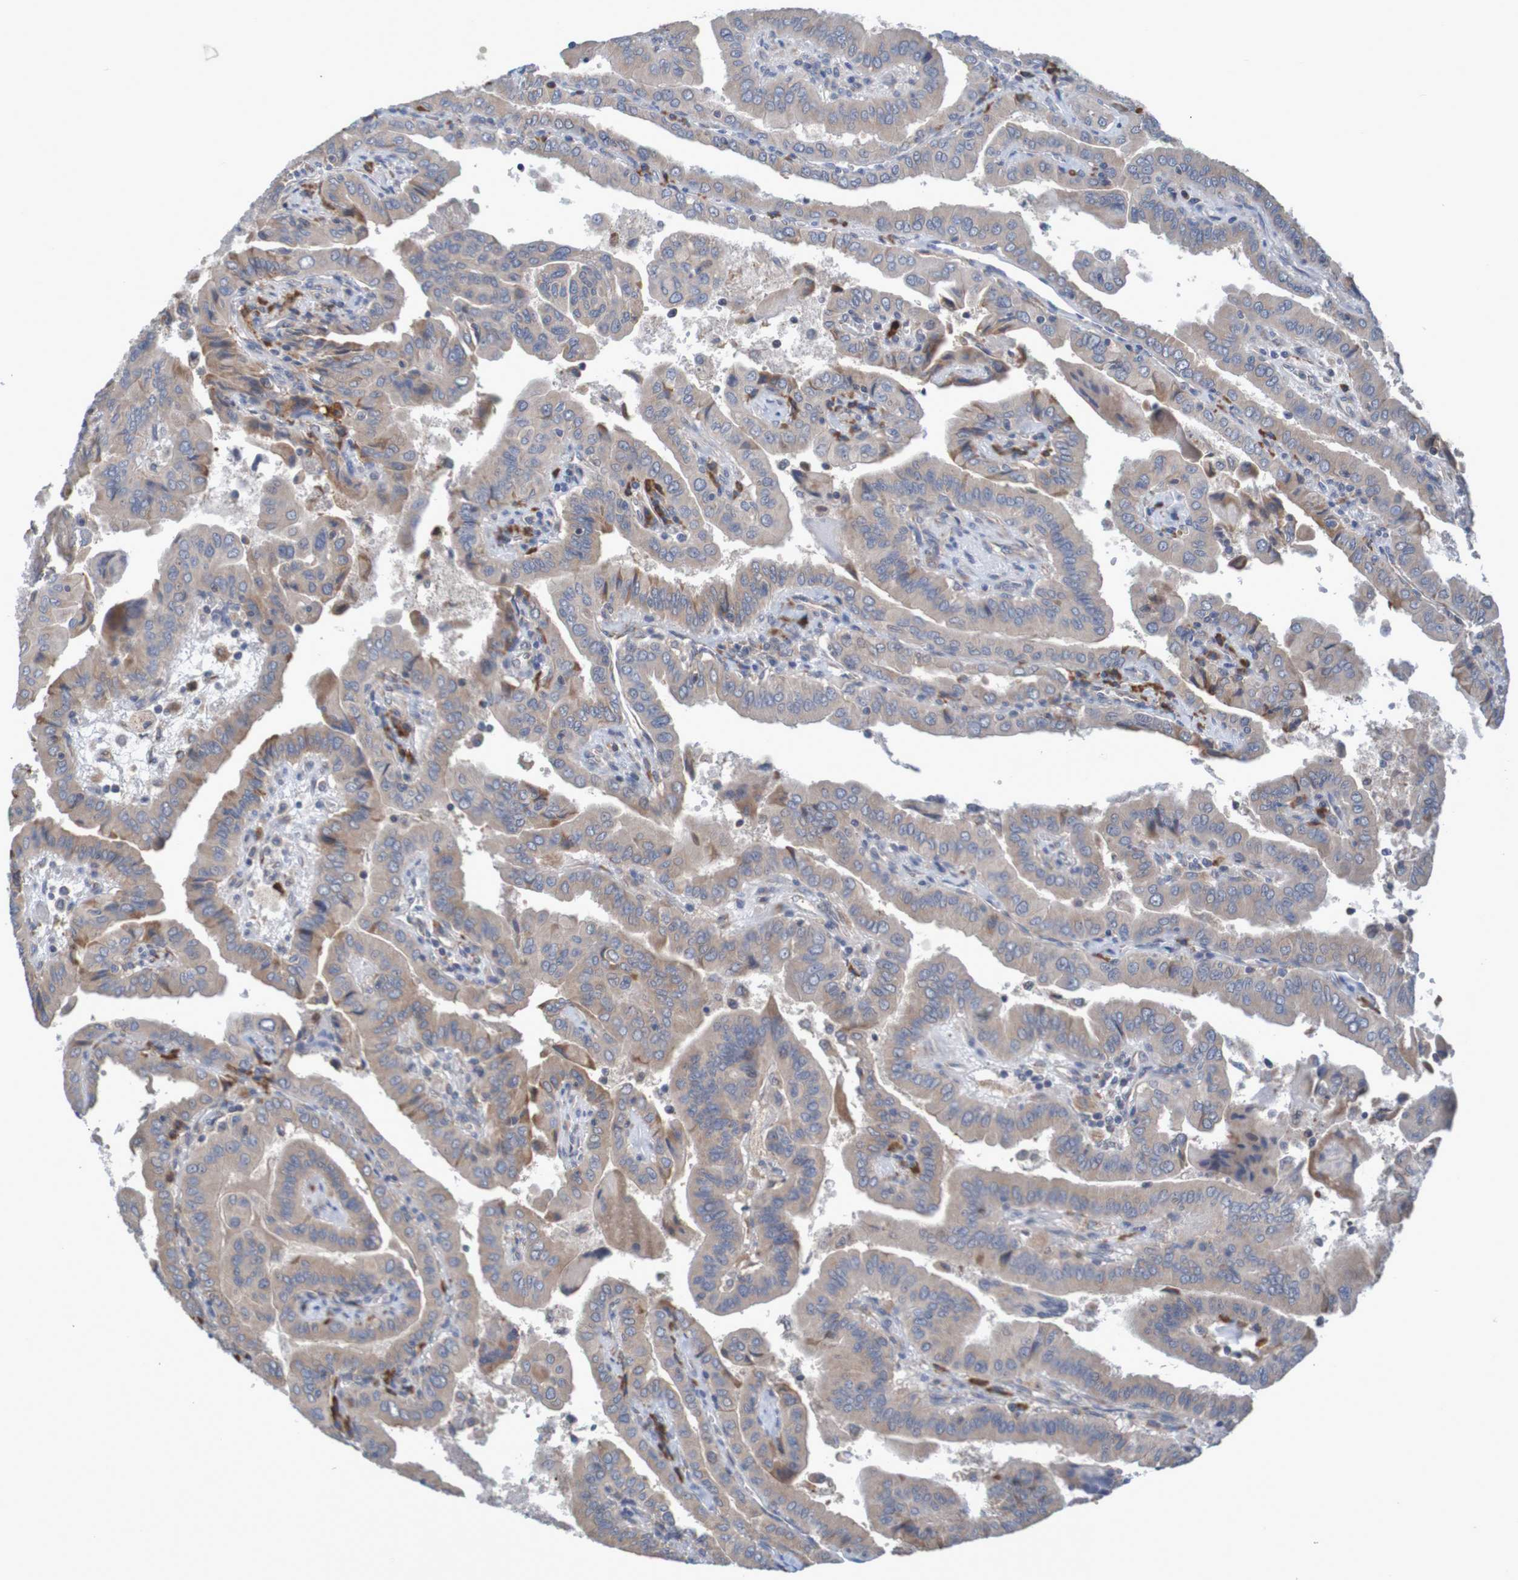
{"staining": {"intensity": "weak", "quantity": ">75%", "location": "cytoplasmic/membranous"}, "tissue": "thyroid cancer", "cell_type": "Tumor cells", "image_type": "cancer", "snomed": [{"axis": "morphology", "description": "Papillary adenocarcinoma, NOS"}, {"axis": "topography", "description": "Thyroid gland"}], "caption": "A high-resolution image shows IHC staining of papillary adenocarcinoma (thyroid), which shows weak cytoplasmic/membranous expression in approximately >75% of tumor cells. The staining was performed using DAB (3,3'-diaminobenzidine), with brown indicating positive protein expression. Nuclei are stained blue with hematoxylin.", "gene": "CLDN18", "patient": {"sex": "male", "age": 33}}